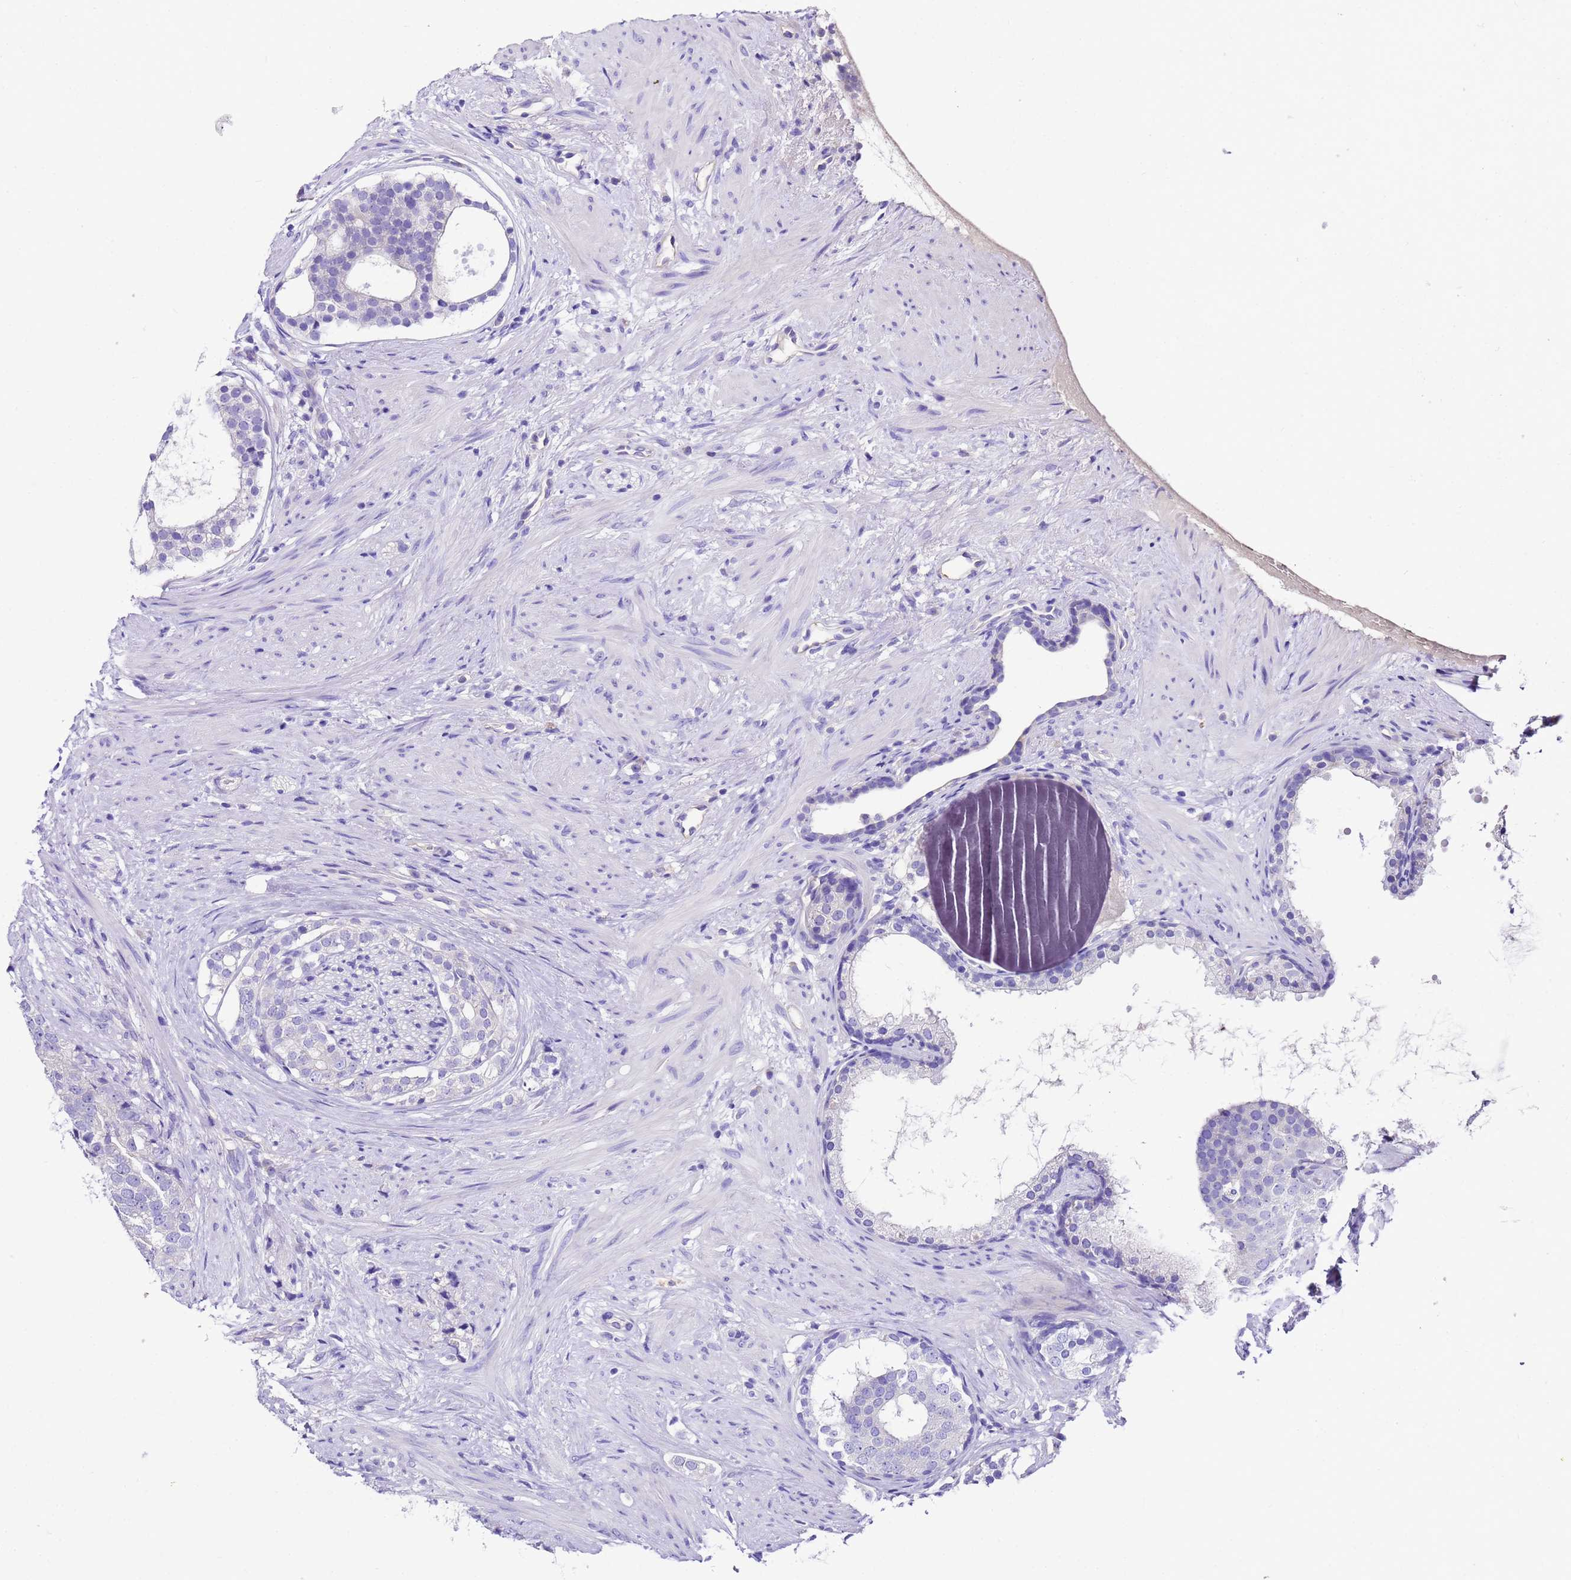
{"staining": {"intensity": "negative", "quantity": "none", "location": "none"}, "tissue": "prostate cancer", "cell_type": "Tumor cells", "image_type": "cancer", "snomed": [{"axis": "morphology", "description": "Adenocarcinoma, High grade"}, {"axis": "topography", "description": "Prostate"}], "caption": "Prostate cancer (high-grade adenocarcinoma) was stained to show a protein in brown. There is no significant positivity in tumor cells.", "gene": "UGT2A1", "patient": {"sex": "male", "age": 49}}